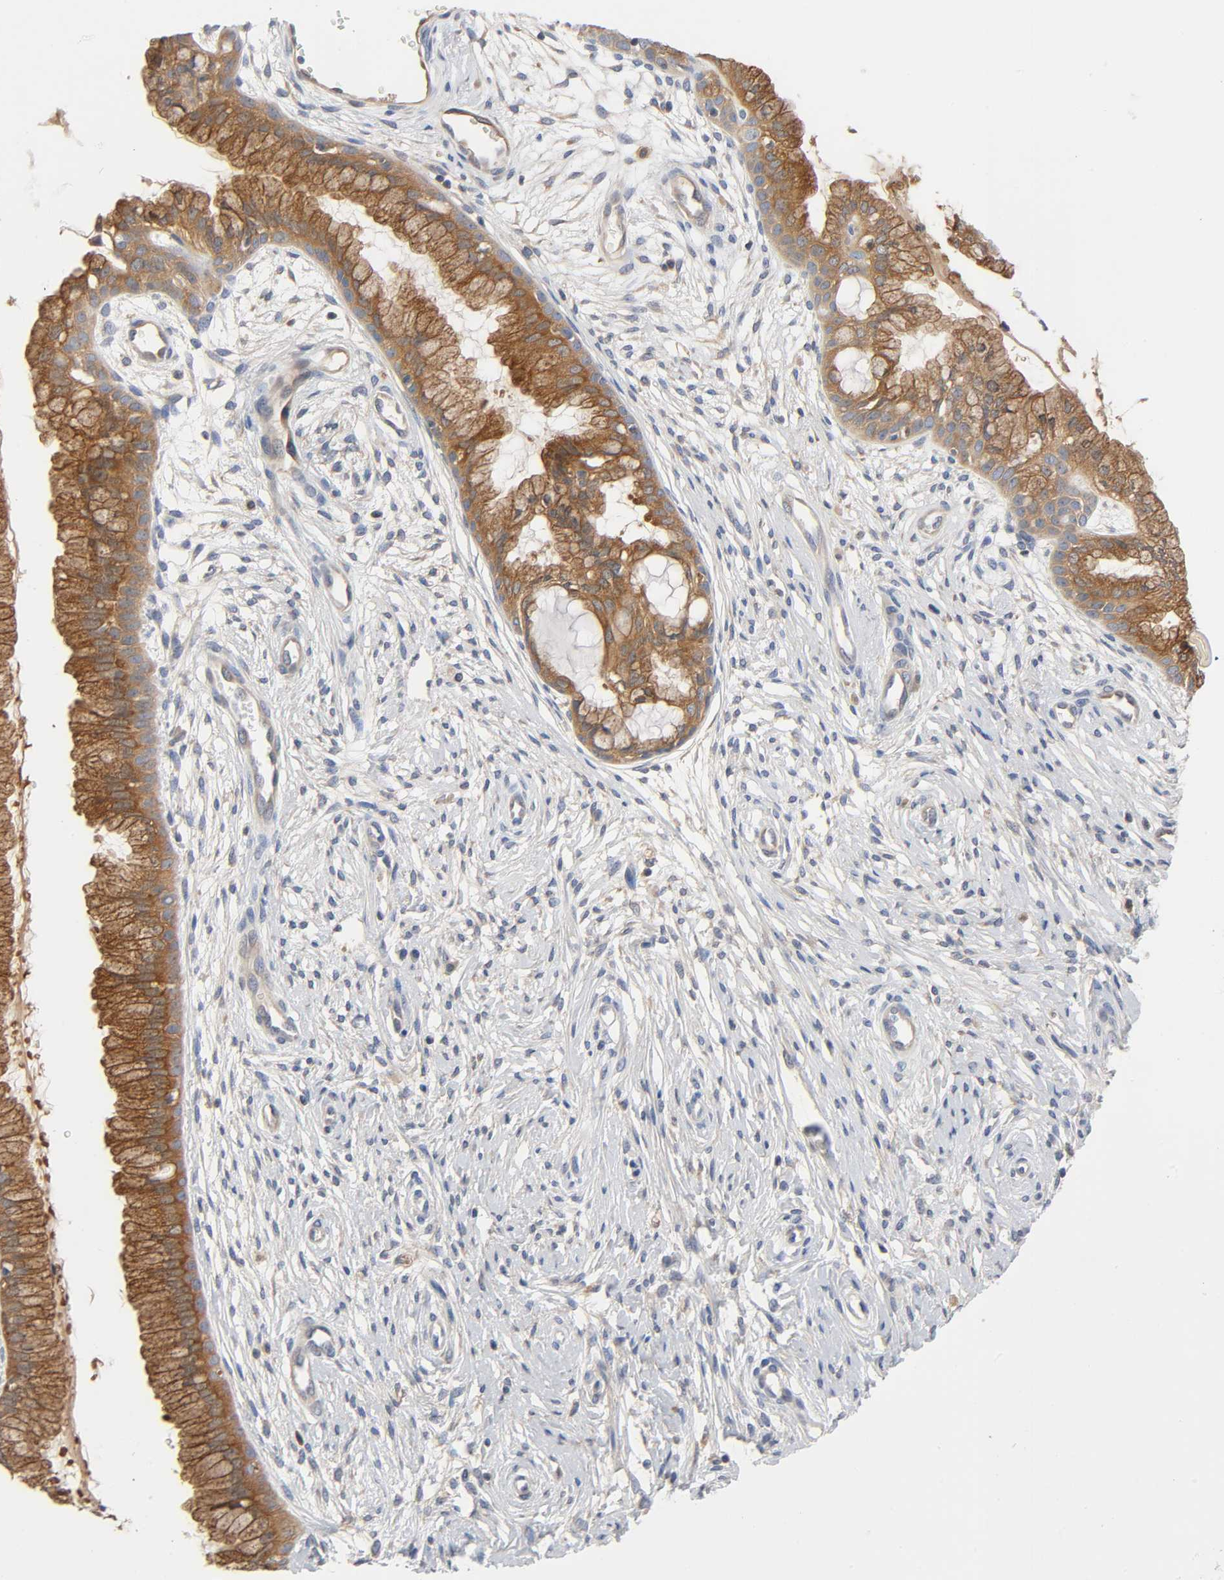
{"staining": {"intensity": "moderate", "quantity": ">75%", "location": "cytoplasmic/membranous"}, "tissue": "cervix", "cell_type": "Glandular cells", "image_type": "normal", "snomed": [{"axis": "morphology", "description": "Normal tissue, NOS"}, {"axis": "topography", "description": "Cervix"}], "caption": "Immunohistochemistry image of unremarkable human cervix stained for a protein (brown), which exhibits medium levels of moderate cytoplasmic/membranous expression in approximately >75% of glandular cells.", "gene": "PRKAB1", "patient": {"sex": "female", "age": 39}}